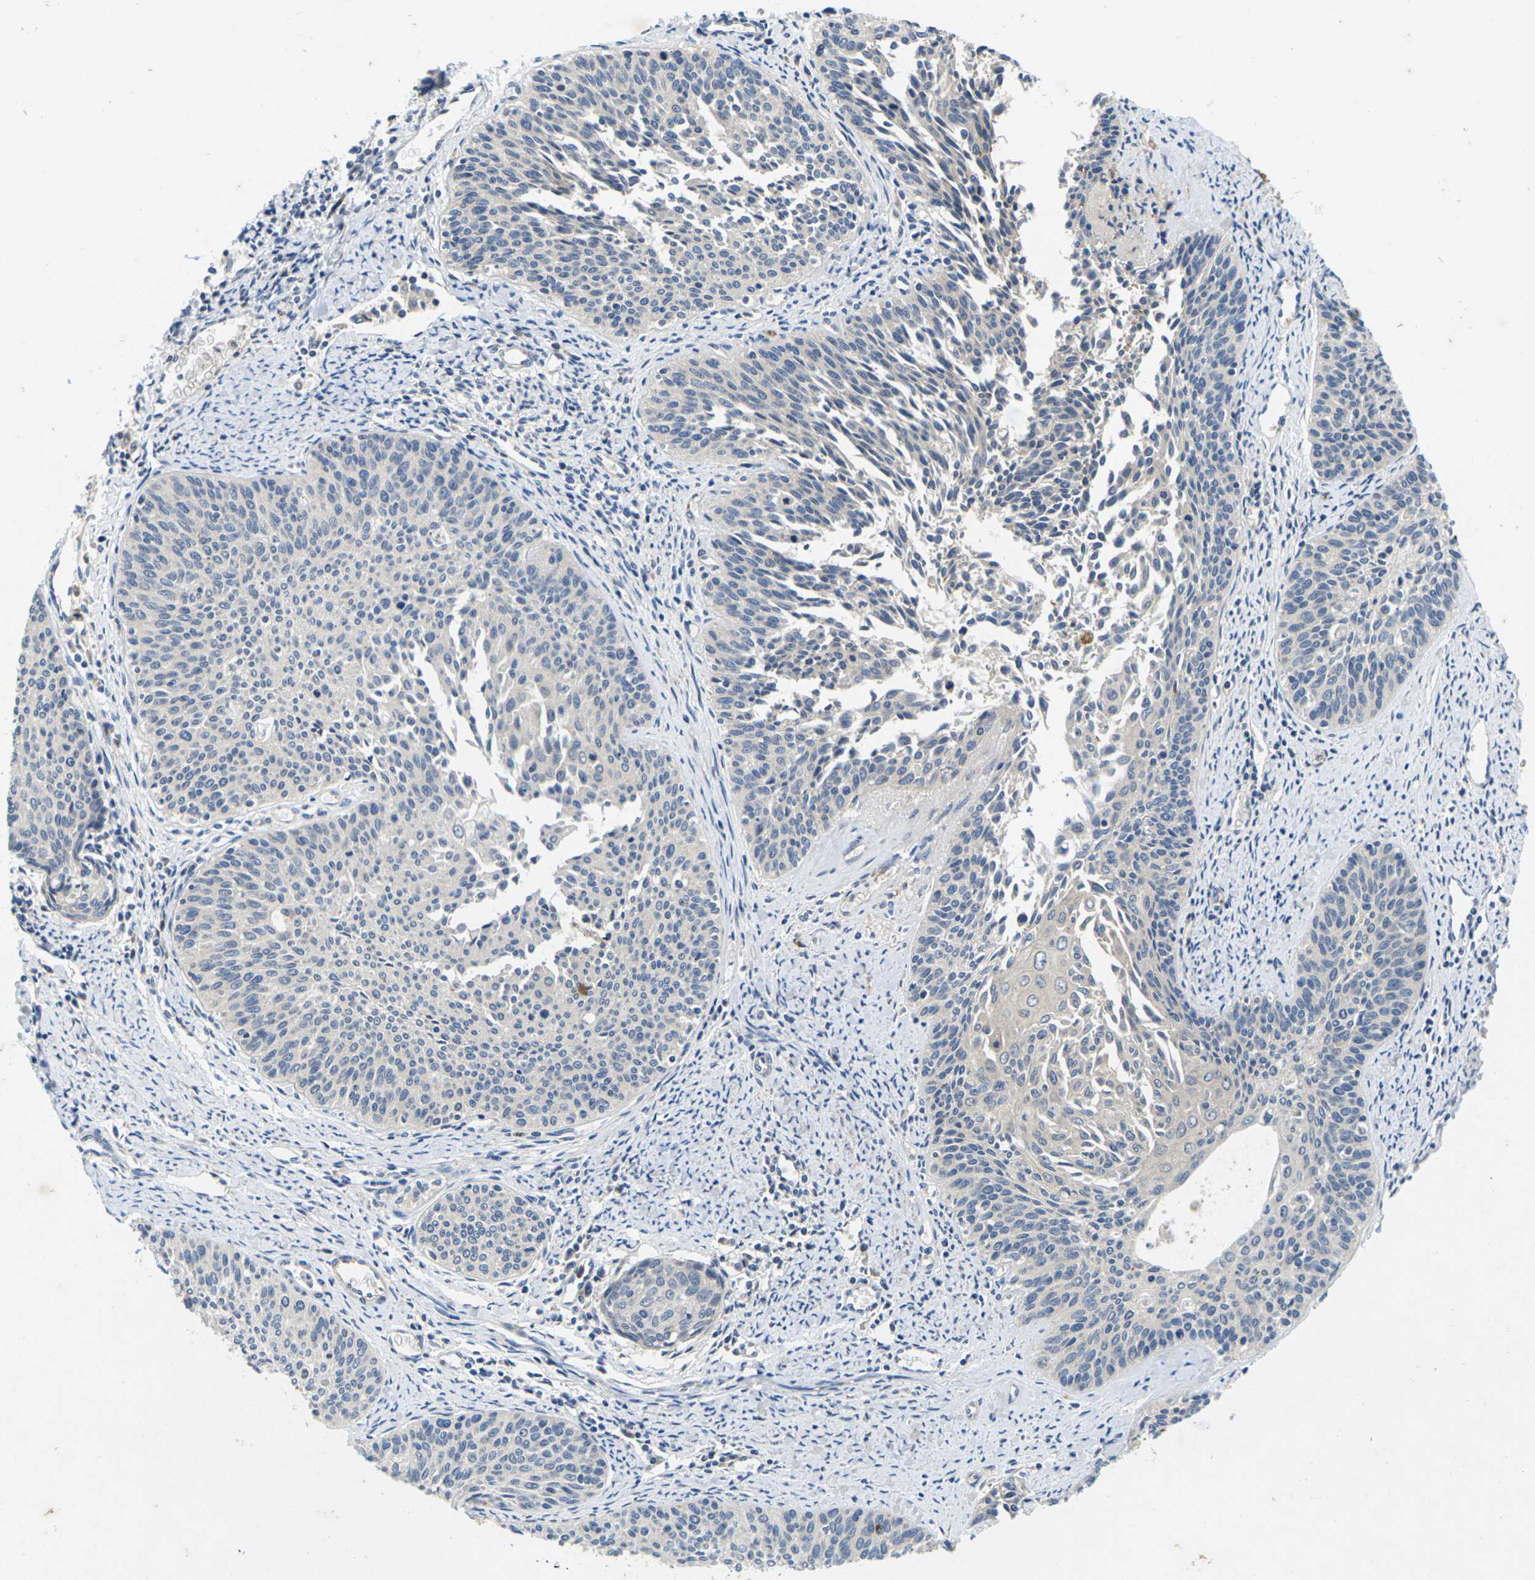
{"staining": {"intensity": "negative", "quantity": "none", "location": "none"}, "tissue": "cervical cancer", "cell_type": "Tumor cells", "image_type": "cancer", "snomed": [{"axis": "morphology", "description": "Squamous cell carcinoma, NOS"}, {"axis": "topography", "description": "Cervix"}], "caption": "A photomicrograph of cervical cancer (squamous cell carcinoma) stained for a protein displays no brown staining in tumor cells.", "gene": "KIF1B", "patient": {"sex": "female", "age": 55}}